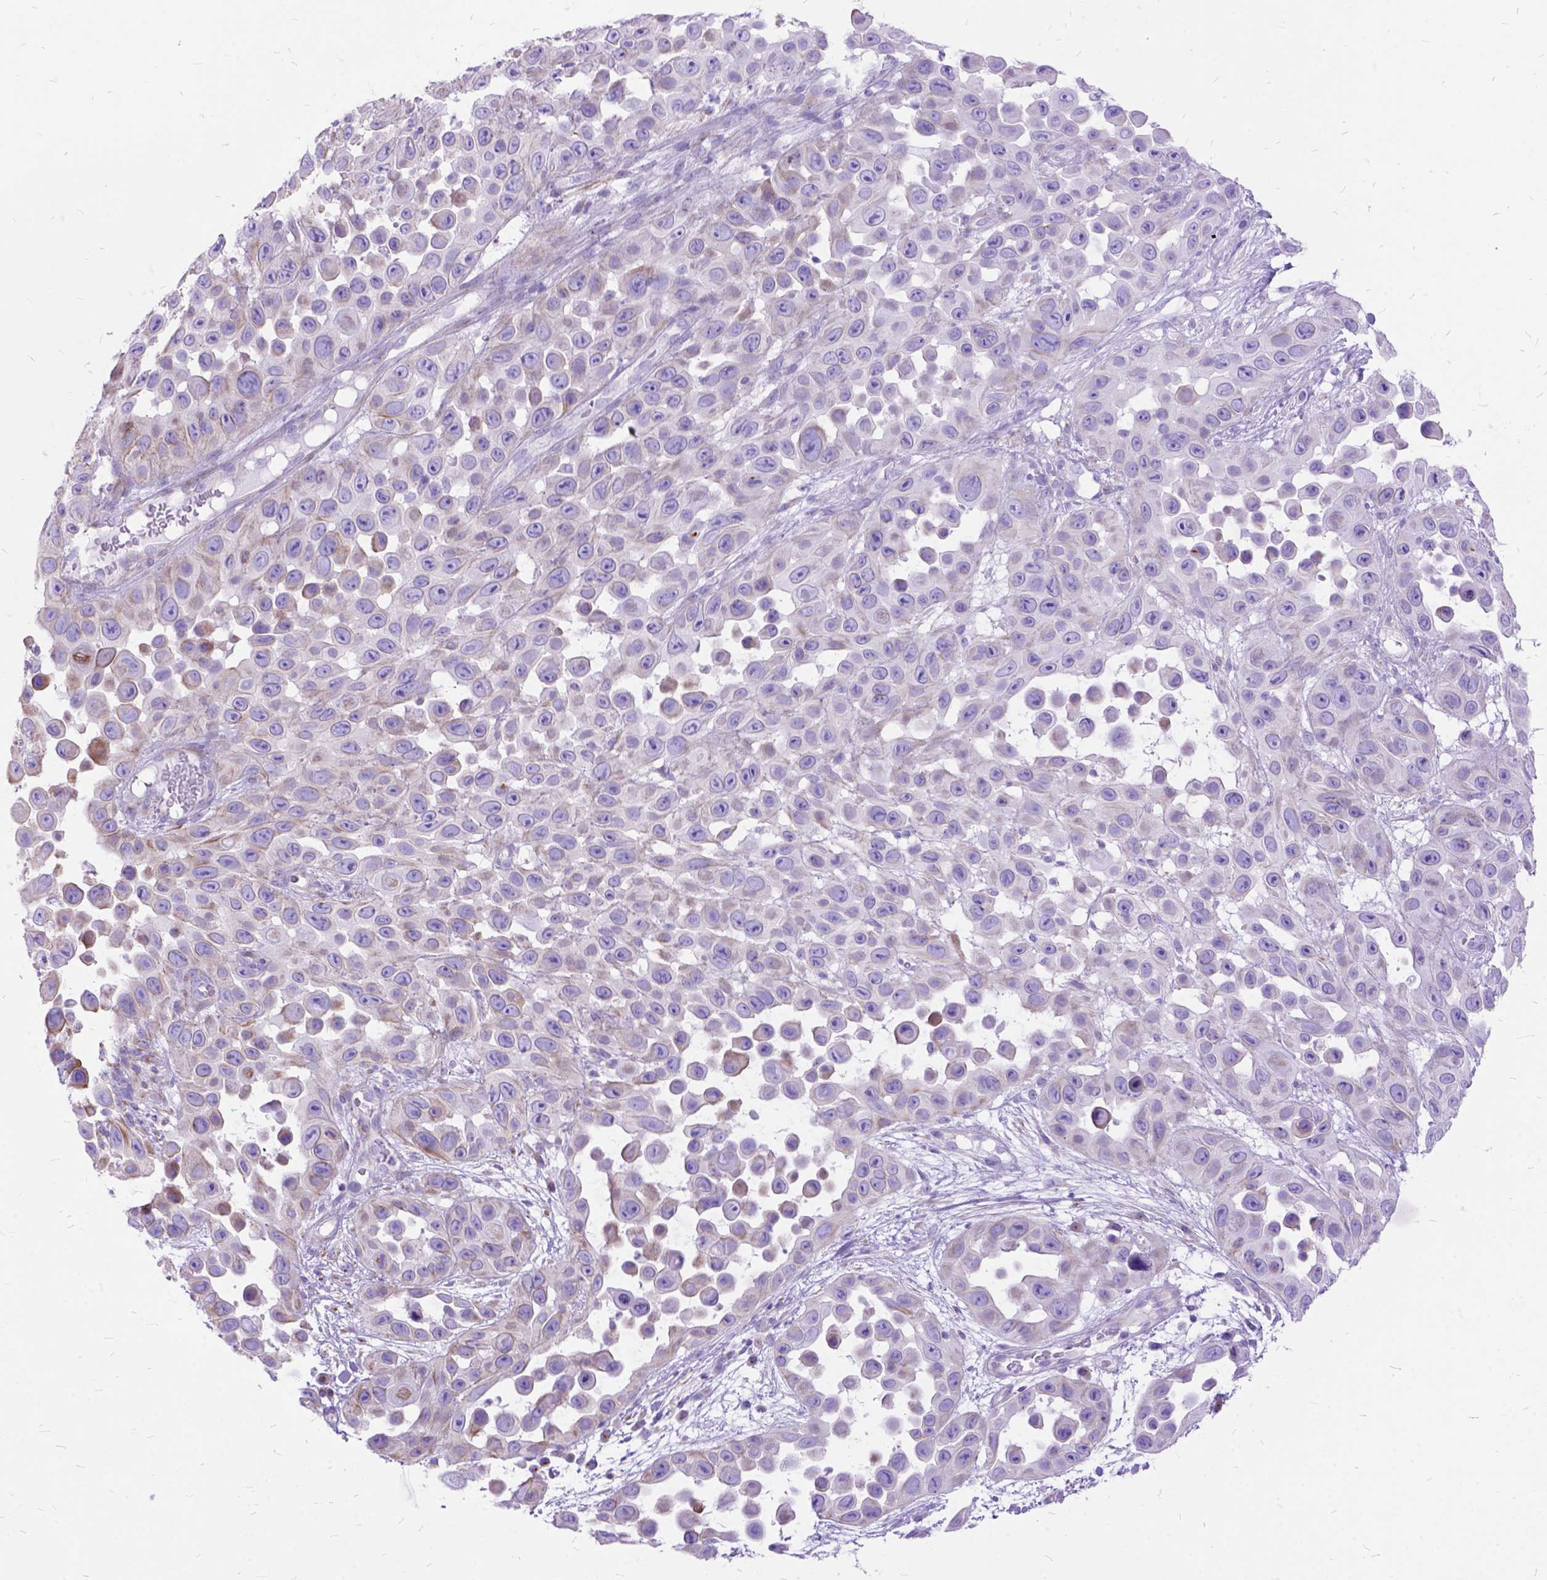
{"staining": {"intensity": "weak", "quantity": "<25%", "location": "cytoplasmic/membranous"}, "tissue": "skin cancer", "cell_type": "Tumor cells", "image_type": "cancer", "snomed": [{"axis": "morphology", "description": "Squamous cell carcinoma, NOS"}, {"axis": "topography", "description": "Skin"}], "caption": "This is a histopathology image of IHC staining of skin cancer (squamous cell carcinoma), which shows no staining in tumor cells.", "gene": "DNAH2", "patient": {"sex": "male", "age": 81}}